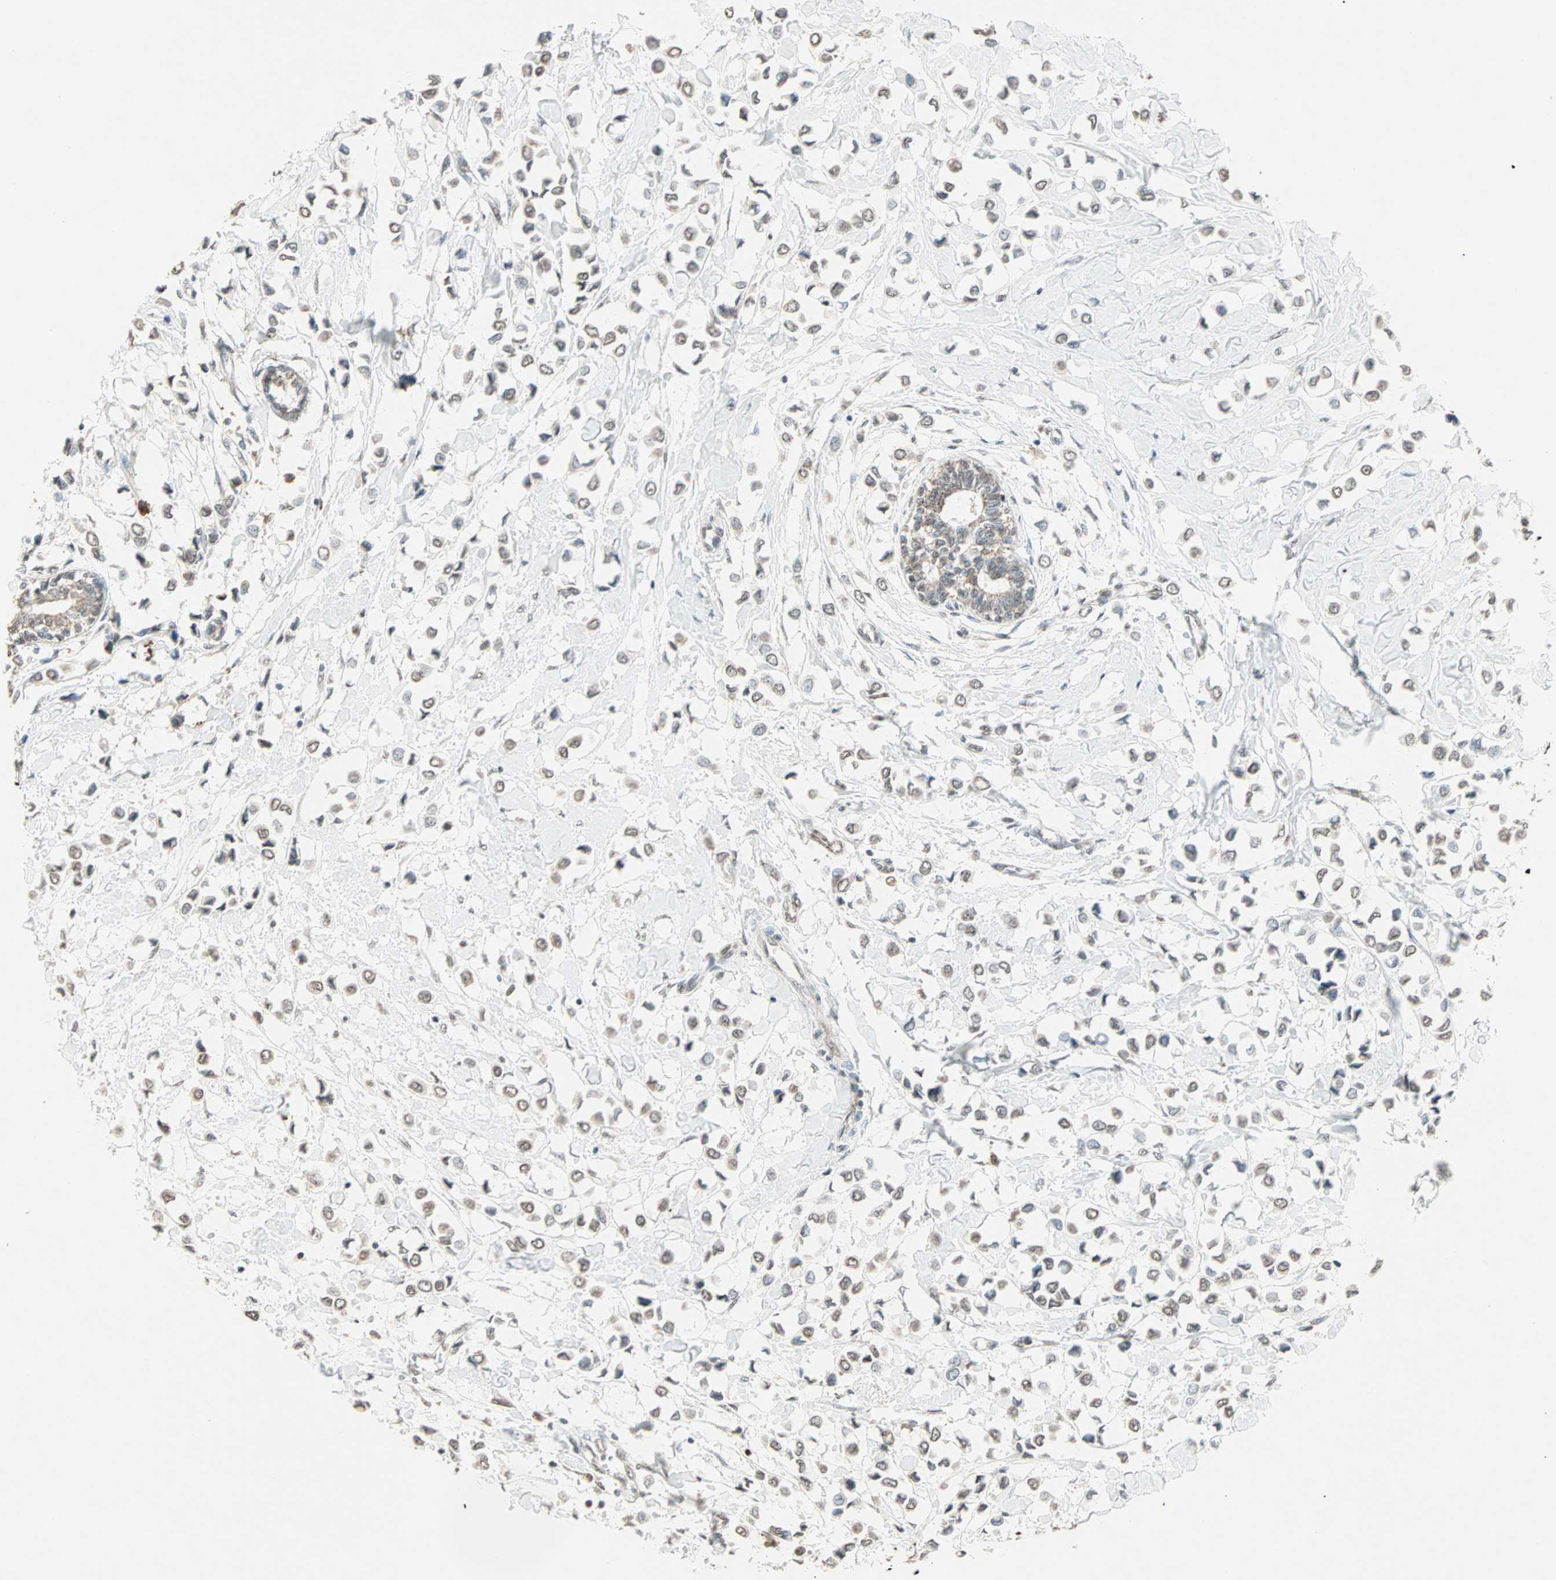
{"staining": {"intensity": "weak", "quantity": "25%-75%", "location": "nuclear"}, "tissue": "breast cancer", "cell_type": "Tumor cells", "image_type": "cancer", "snomed": [{"axis": "morphology", "description": "Lobular carcinoma"}, {"axis": "topography", "description": "Breast"}], "caption": "A micrograph of breast lobular carcinoma stained for a protein reveals weak nuclear brown staining in tumor cells.", "gene": "PRELID1", "patient": {"sex": "female", "age": 51}}